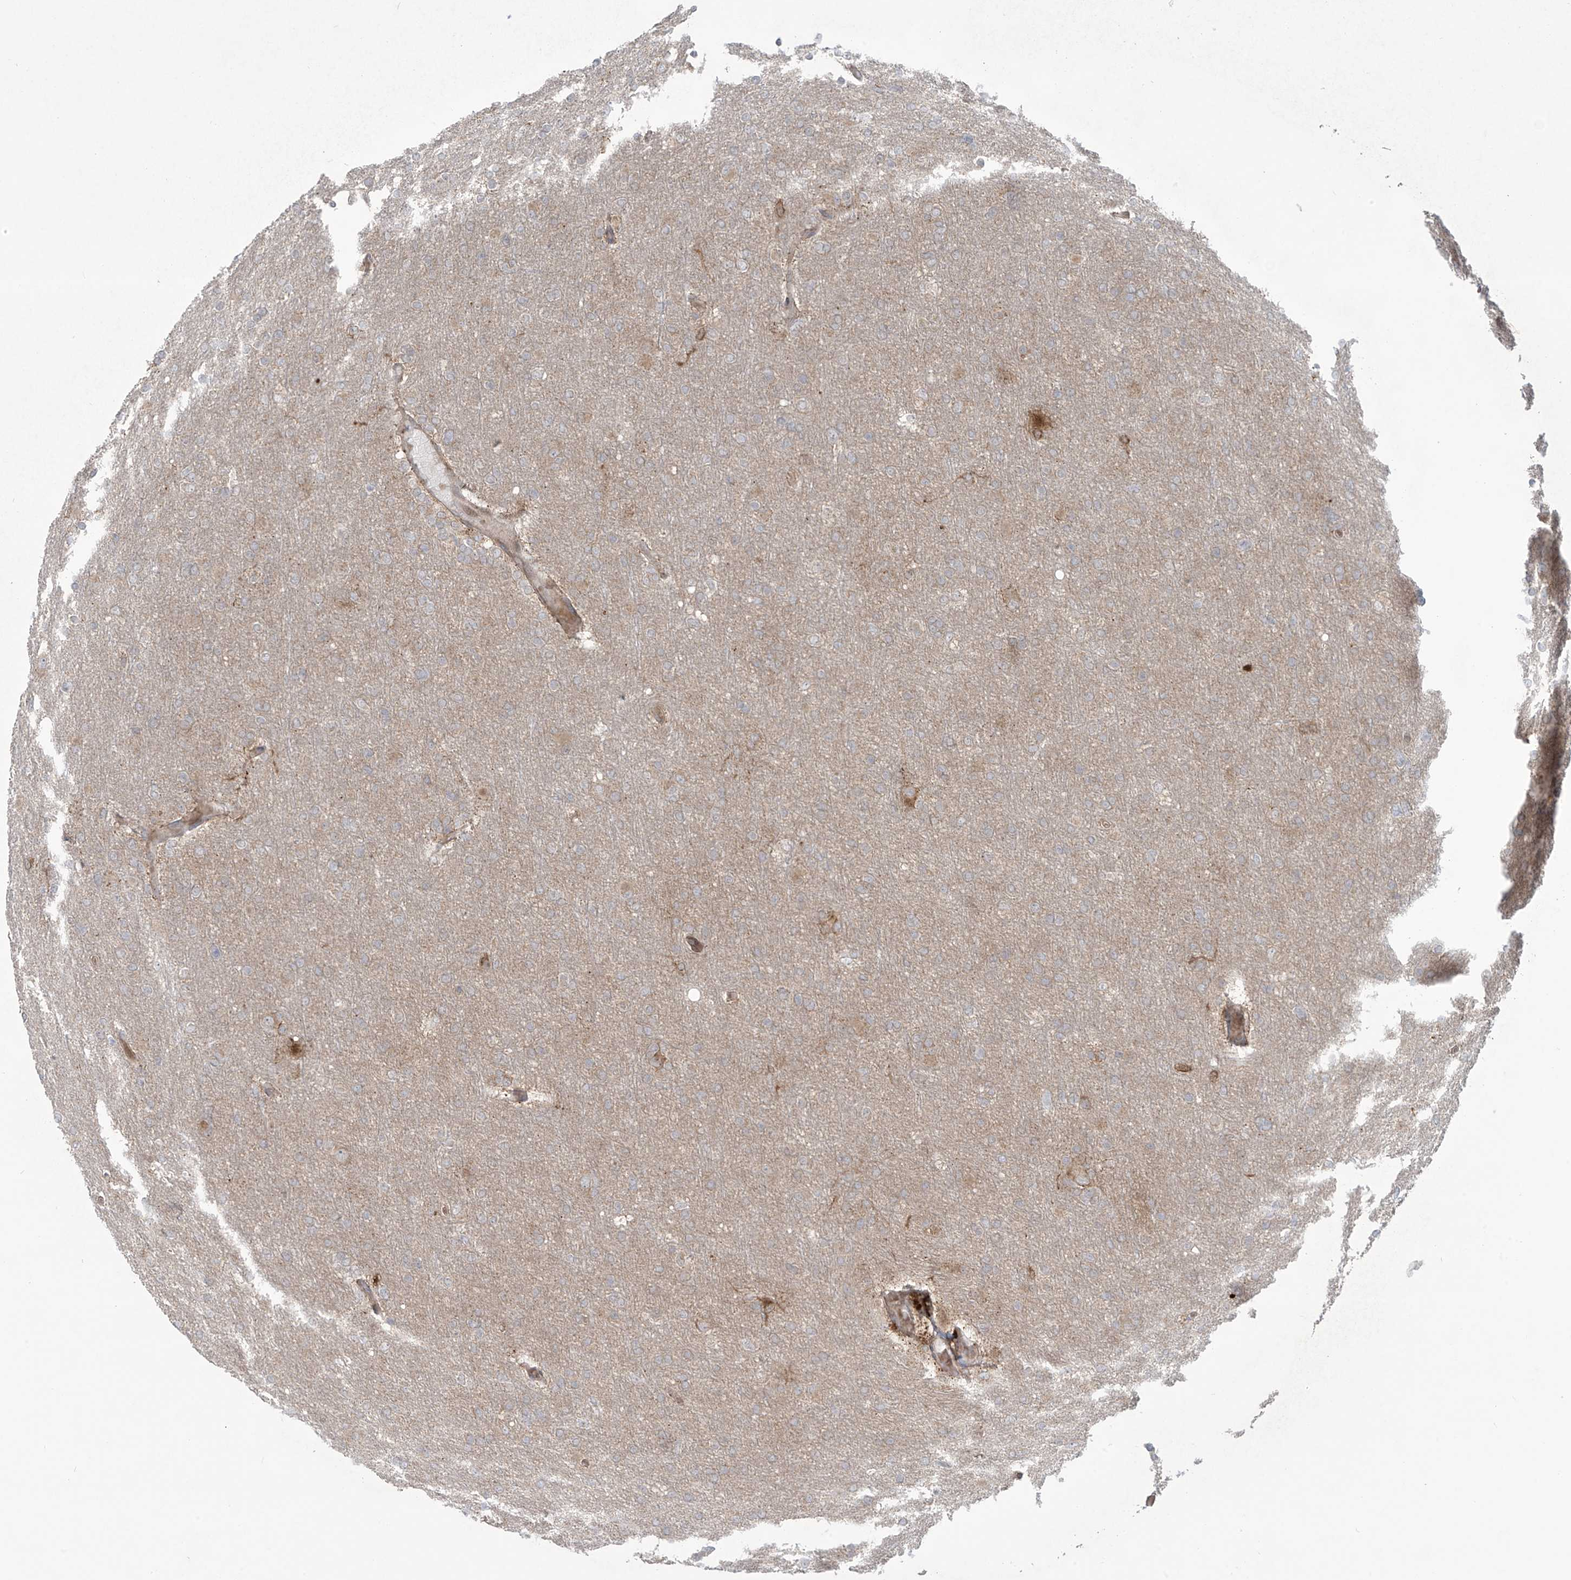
{"staining": {"intensity": "weak", "quantity": "<25%", "location": "cytoplasmic/membranous"}, "tissue": "glioma", "cell_type": "Tumor cells", "image_type": "cancer", "snomed": [{"axis": "morphology", "description": "Glioma, malignant, High grade"}, {"axis": "topography", "description": "Cerebral cortex"}], "caption": "Immunohistochemical staining of glioma shows no significant expression in tumor cells. (IHC, brightfield microscopy, high magnification).", "gene": "PPAT", "patient": {"sex": "female", "age": 36}}